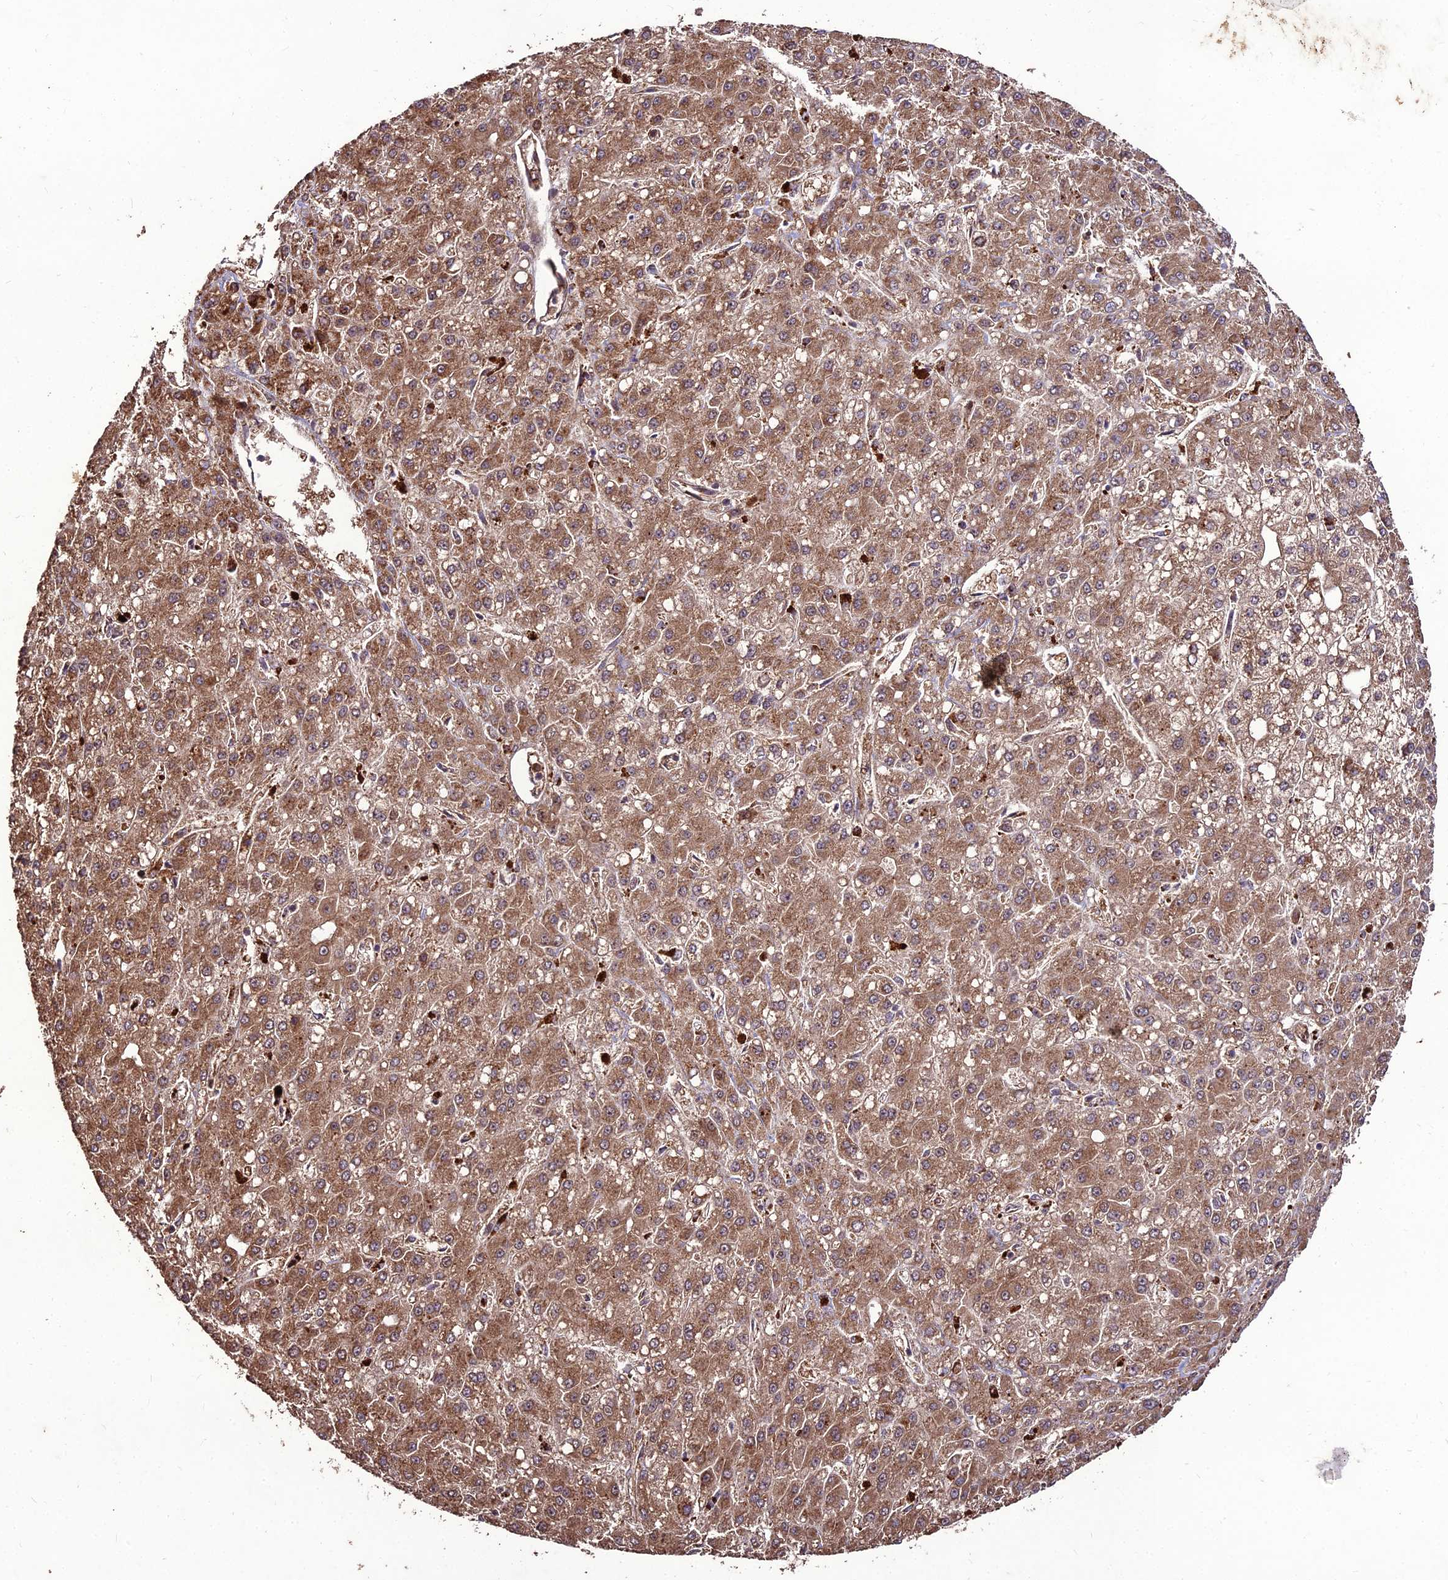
{"staining": {"intensity": "moderate", "quantity": ">75%", "location": "cytoplasmic/membranous"}, "tissue": "liver cancer", "cell_type": "Tumor cells", "image_type": "cancer", "snomed": [{"axis": "morphology", "description": "Carcinoma, Hepatocellular, NOS"}, {"axis": "topography", "description": "Liver"}], "caption": "Tumor cells display medium levels of moderate cytoplasmic/membranous expression in approximately >75% of cells in liver hepatocellular carcinoma.", "gene": "ZNF766", "patient": {"sex": "male", "age": 67}}